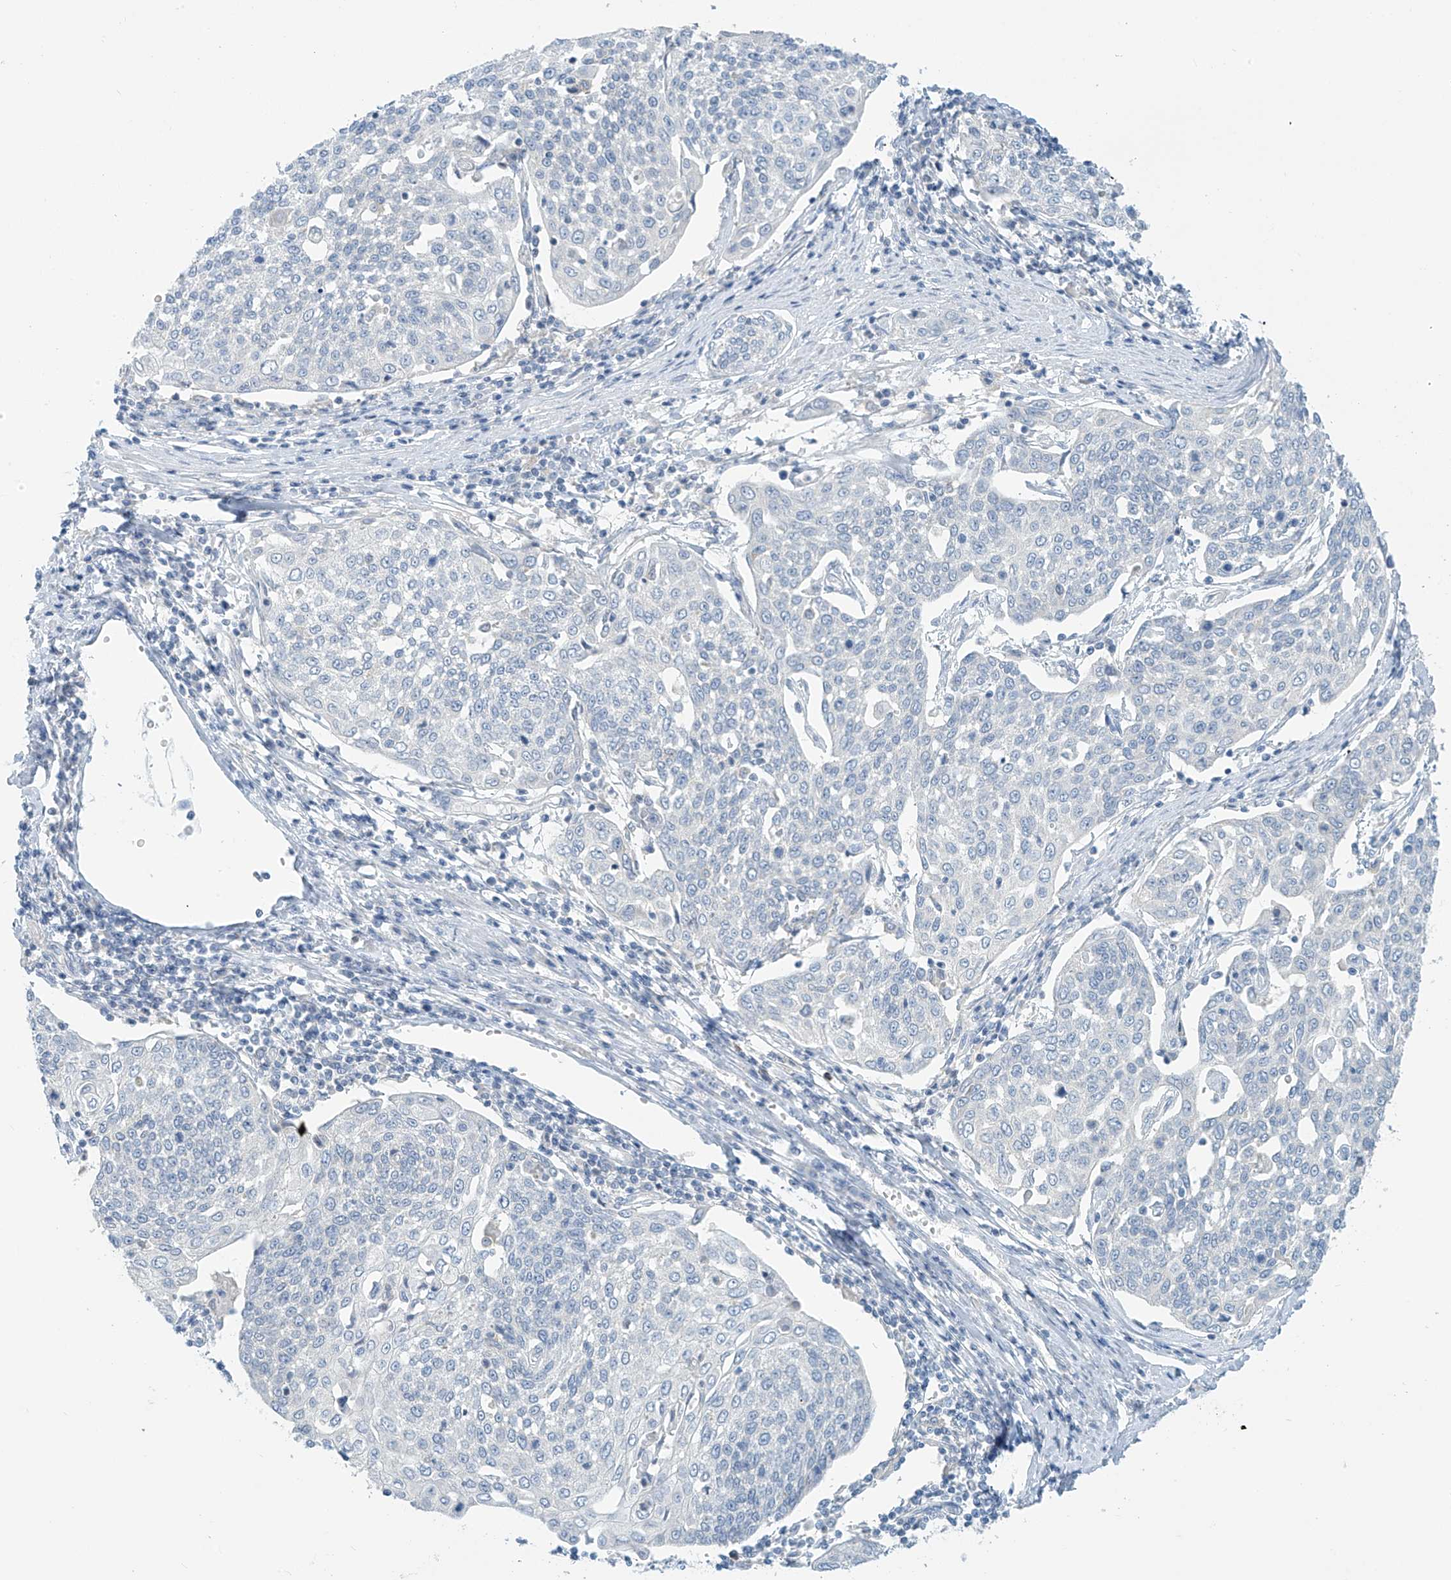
{"staining": {"intensity": "negative", "quantity": "none", "location": "none"}, "tissue": "cervical cancer", "cell_type": "Tumor cells", "image_type": "cancer", "snomed": [{"axis": "morphology", "description": "Squamous cell carcinoma, NOS"}, {"axis": "topography", "description": "Cervix"}], "caption": "Immunohistochemistry (IHC) histopathology image of neoplastic tissue: human cervical cancer (squamous cell carcinoma) stained with DAB displays no significant protein staining in tumor cells.", "gene": "SLC6A12", "patient": {"sex": "female", "age": 34}}